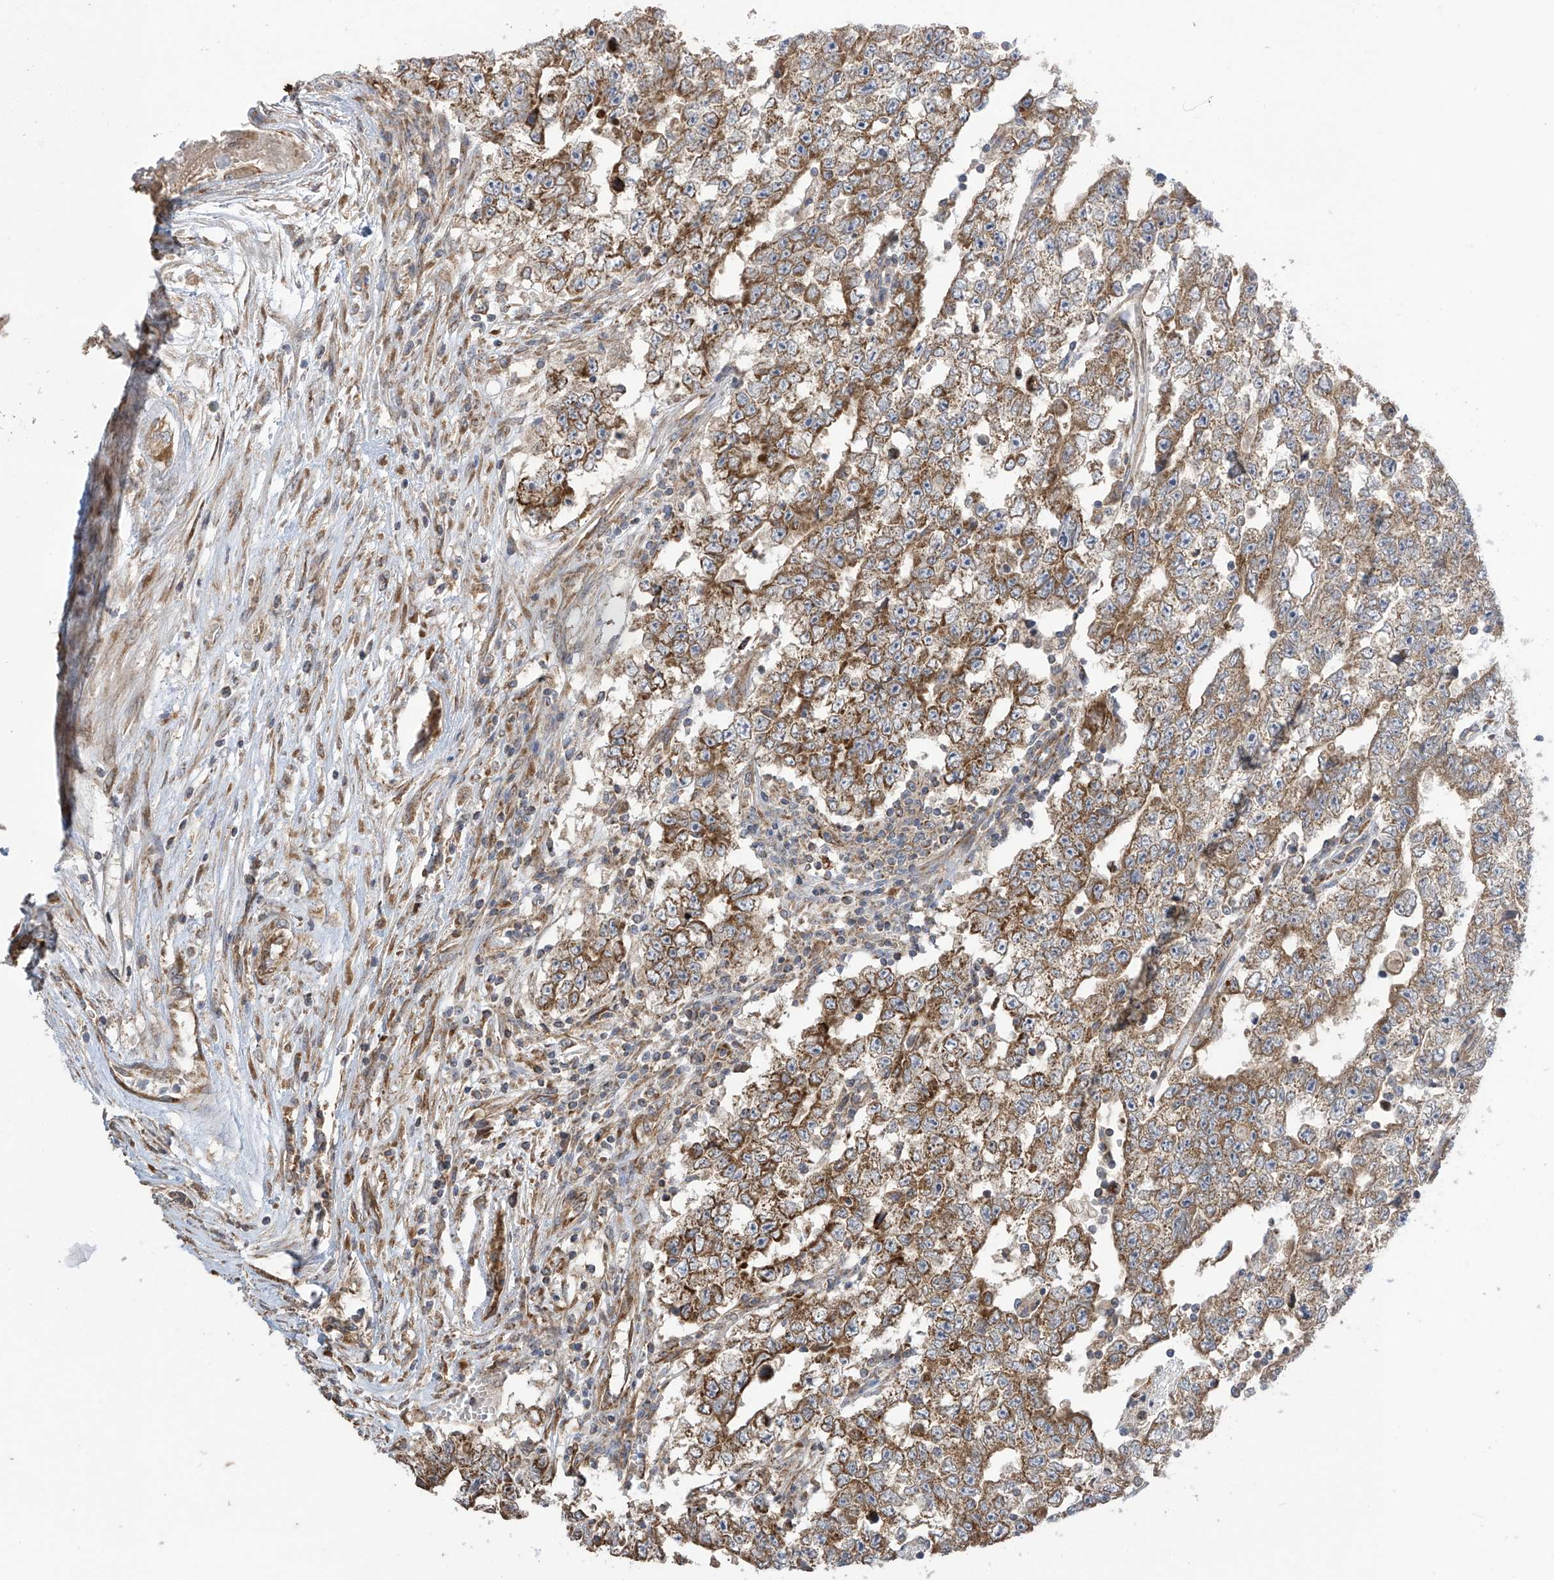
{"staining": {"intensity": "moderate", "quantity": ">75%", "location": "cytoplasmic/membranous"}, "tissue": "testis cancer", "cell_type": "Tumor cells", "image_type": "cancer", "snomed": [{"axis": "morphology", "description": "Carcinoma, Embryonal, NOS"}, {"axis": "topography", "description": "Testis"}], "caption": "IHC photomicrograph of human testis embryonal carcinoma stained for a protein (brown), which shows medium levels of moderate cytoplasmic/membranous positivity in approximately >75% of tumor cells.", "gene": "PNPT1", "patient": {"sex": "male", "age": 25}}